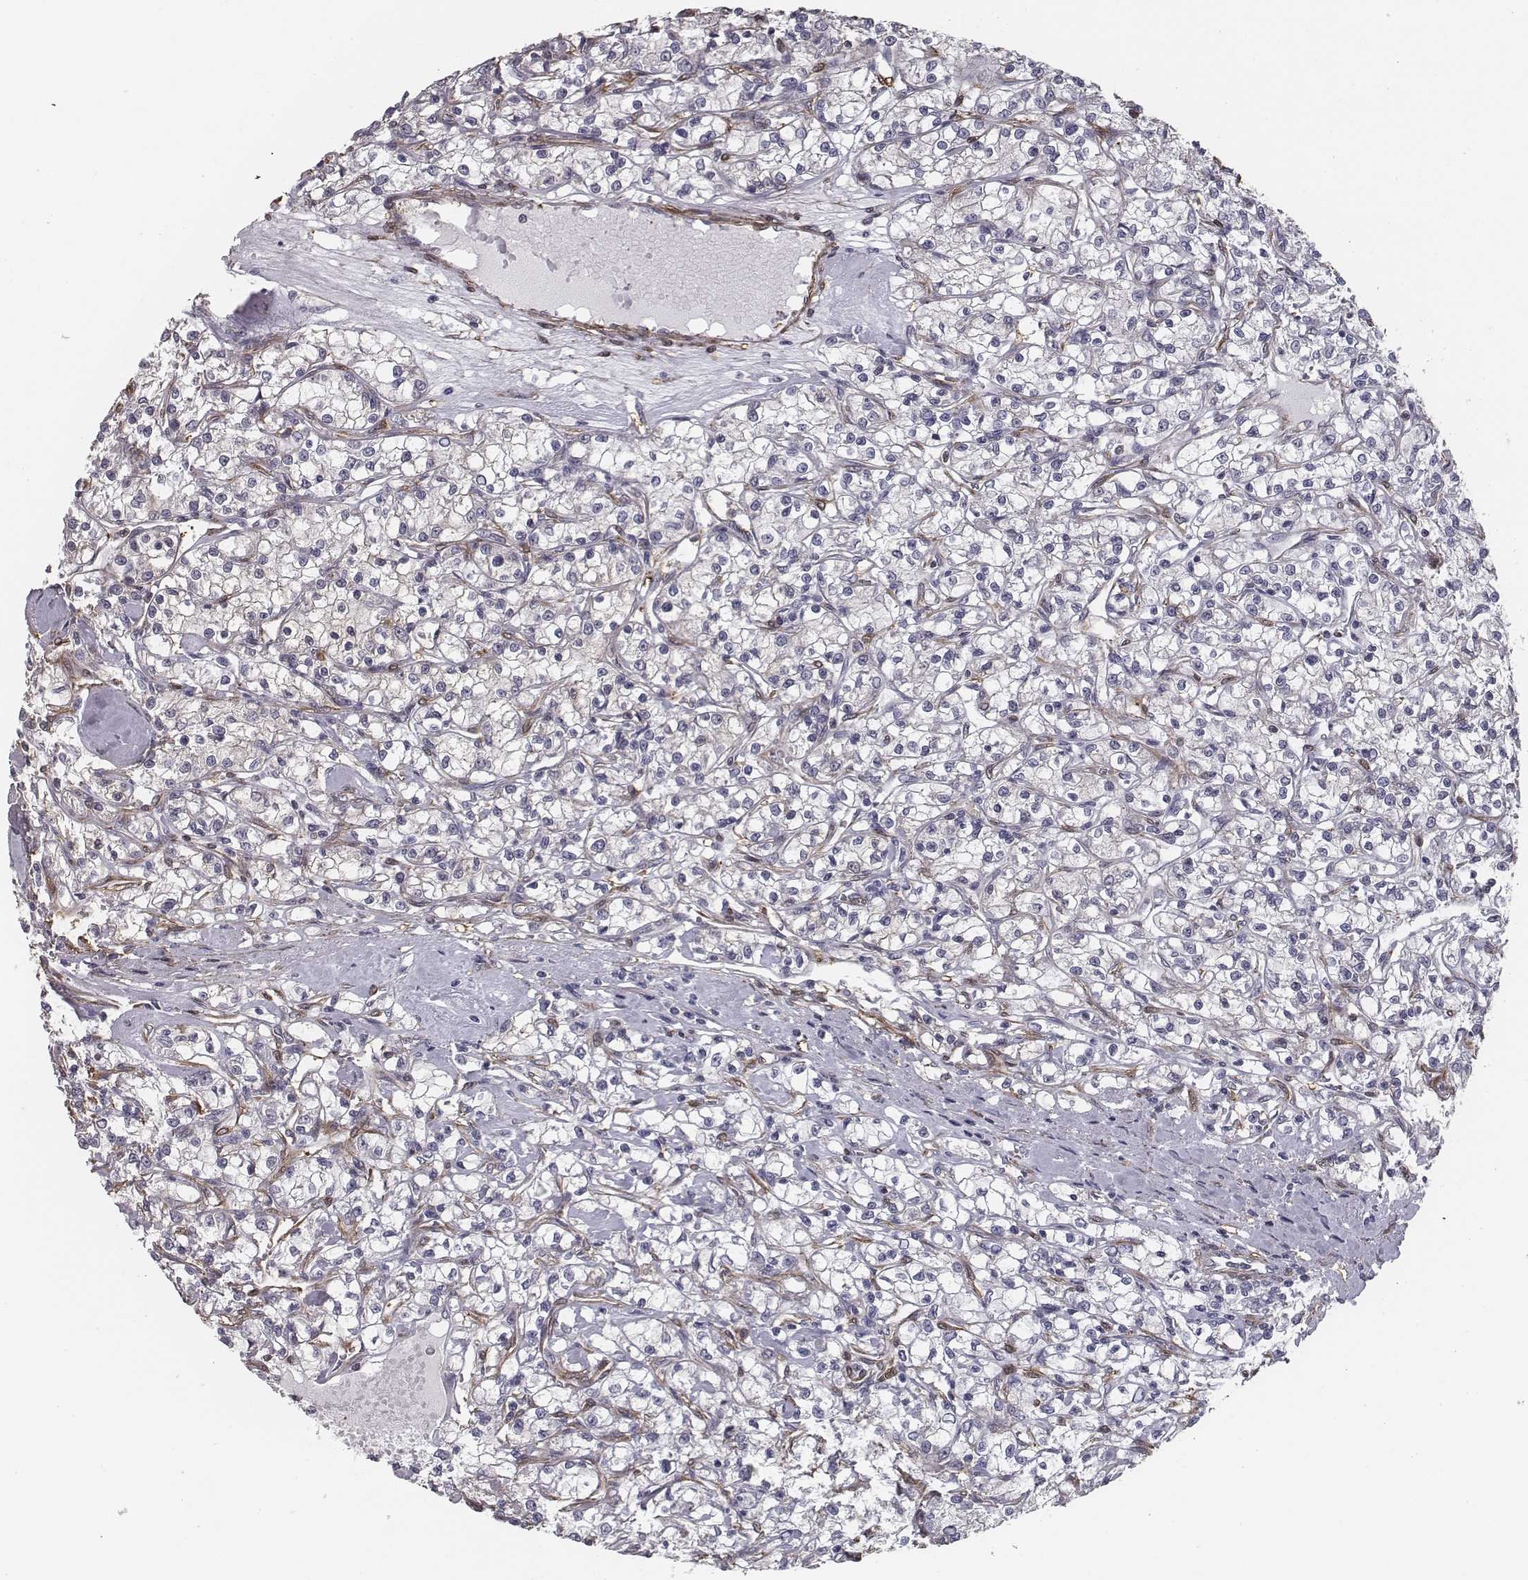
{"staining": {"intensity": "negative", "quantity": "none", "location": "none"}, "tissue": "renal cancer", "cell_type": "Tumor cells", "image_type": "cancer", "snomed": [{"axis": "morphology", "description": "Adenocarcinoma, NOS"}, {"axis": "topography", "description": "Kidney"}], "caption": "Histopathology image shows no protein positivity in tumor cells of adenocarcinoma (renal) tissue.", "gene": "ISYNA1", "patient": {"sex": "female", "age": 59}}